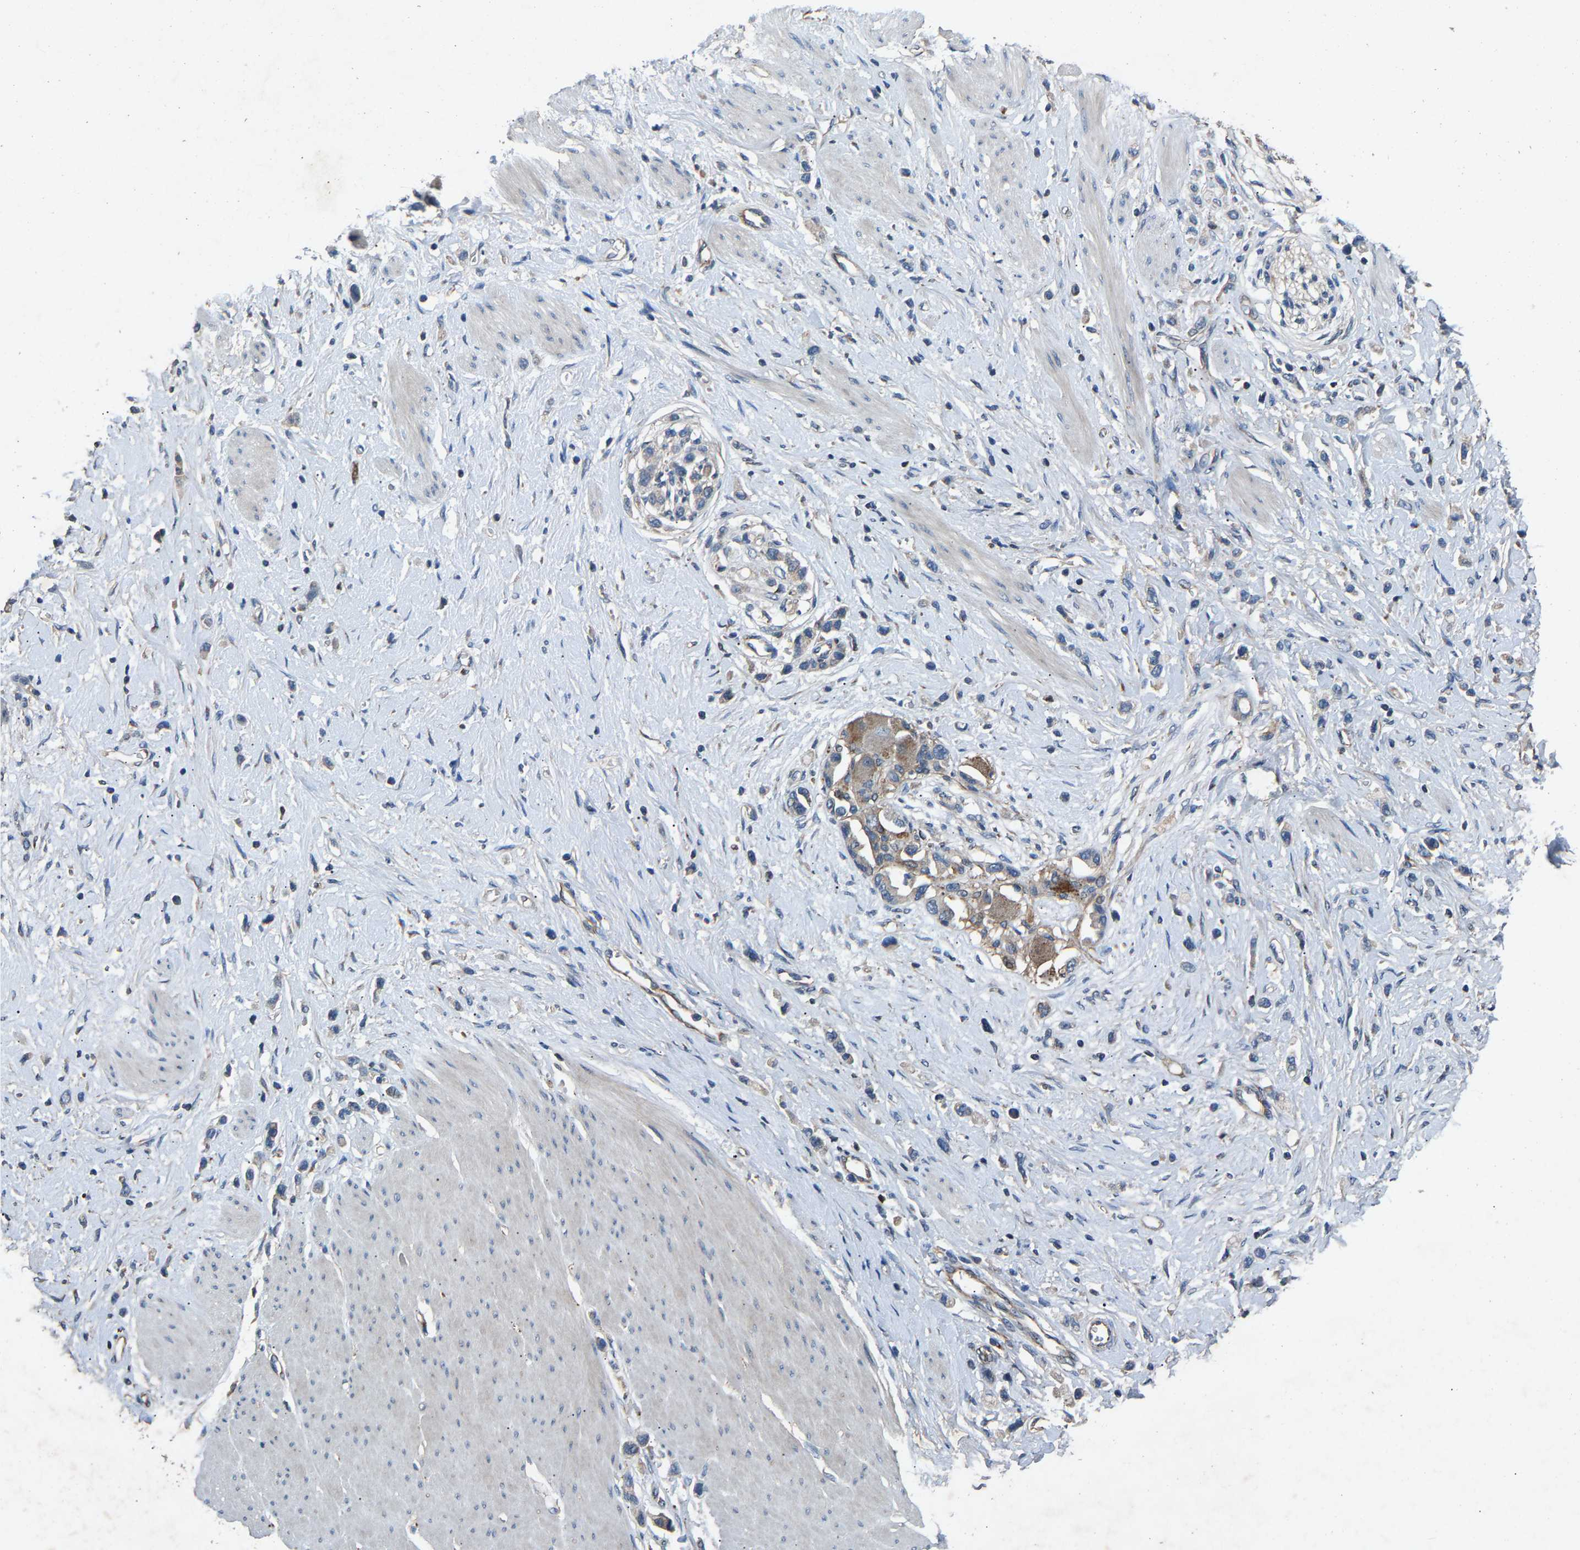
{"staining": {"intensity": "weak", "quantity": "<25%", "location": "cytoplasmic/membranous"}, "tissue": "stomach cancer", "cell_type": "Tumor cells", "image_type": "cancer", "snomed": [{"axis": "morphology", "description": "Adenocarcinoma, NOS"}, {"axis": "topography", "description": "Stomach"}], "caption": "The photomicrograph reveals no staining of tumor cells in stomach cancer.", "gene": "PPID", "patient": {"sex": "female", "age": 65}}